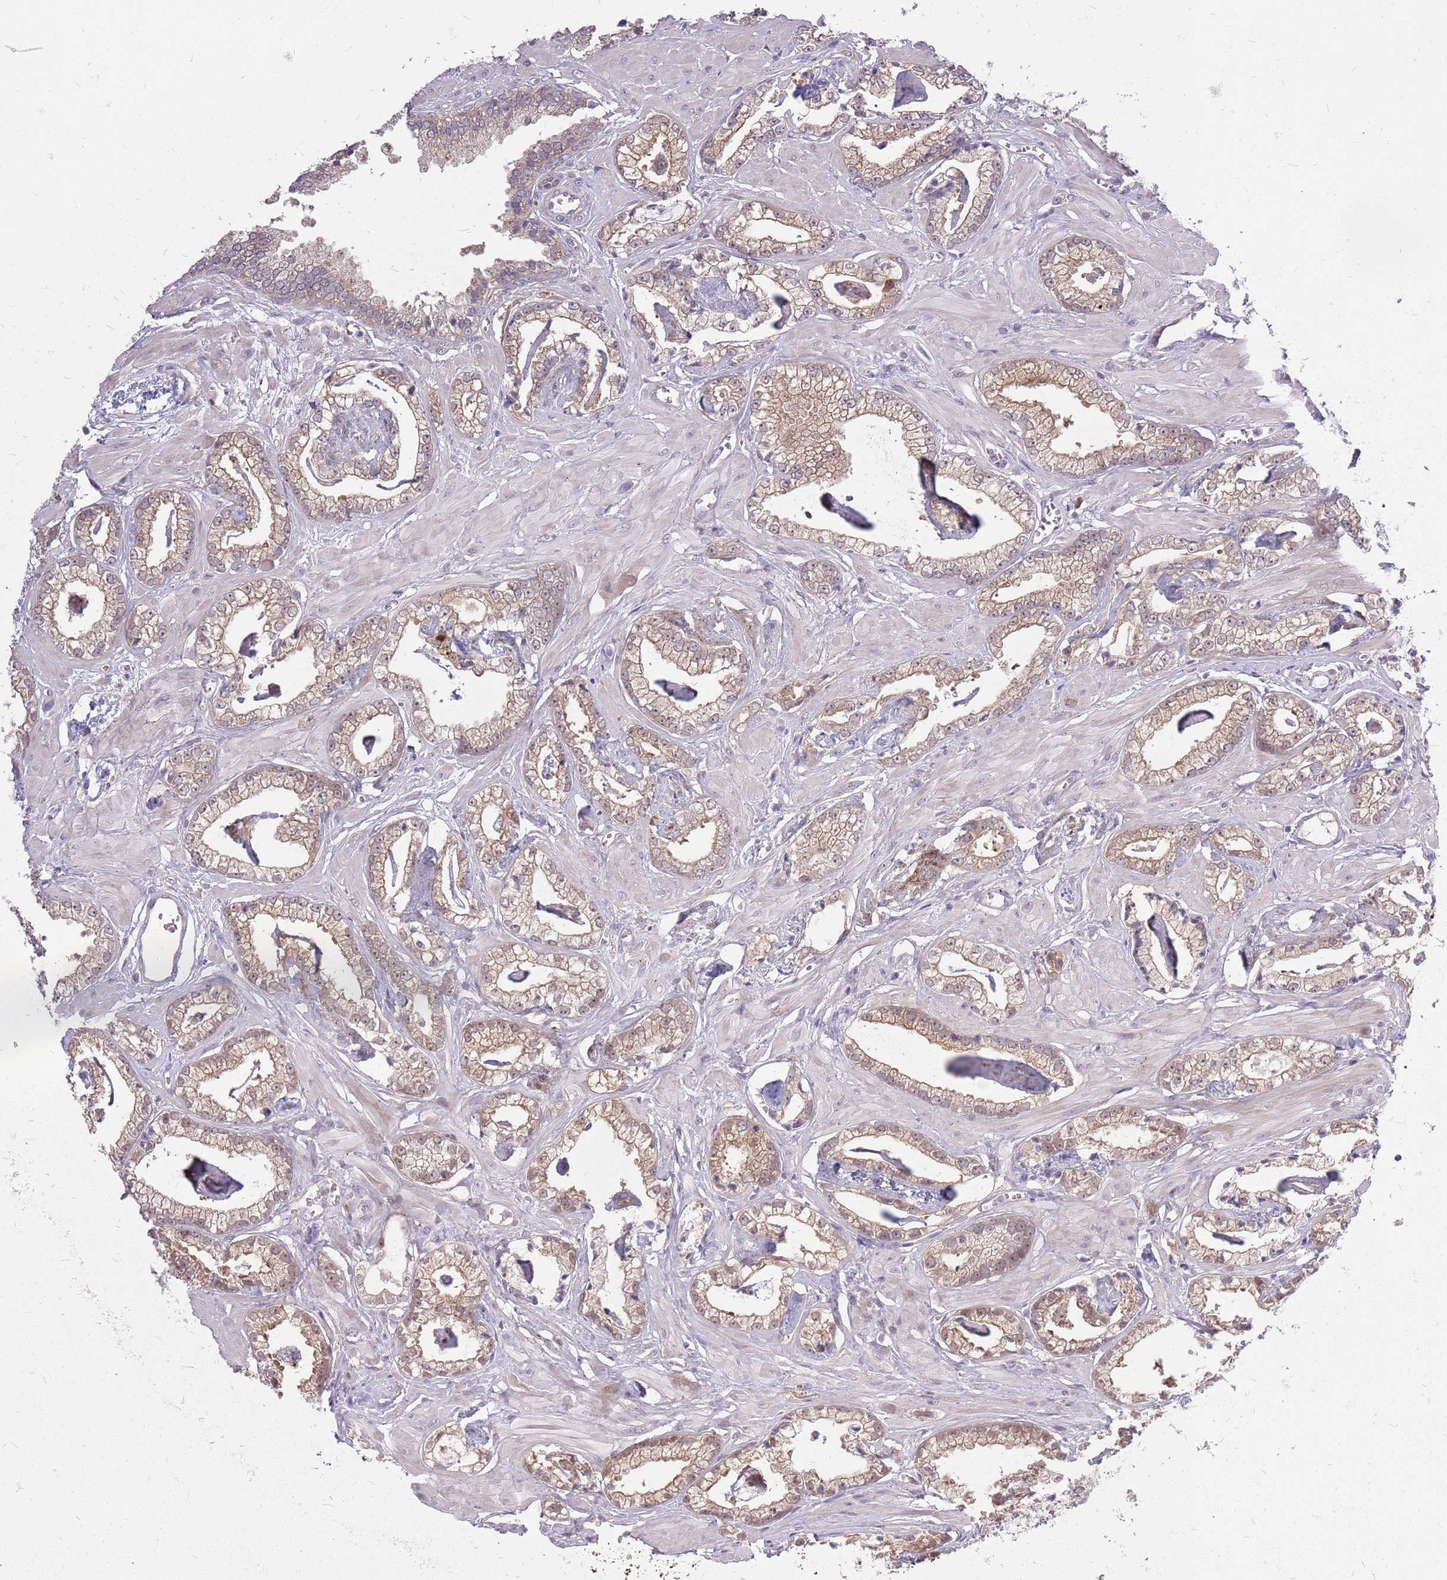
{"staining": {"intensity": "weak", "quantity": ">75%", "location": "cytoplasmic/membranous,nuclear"}, "tissue": "prostate cancer", "cell_type": "Tumor cells", "image_type": "cancer", "snomed": [{"axis": "morphology", "description": "Adenocarcinoma, Low grade"}, {"axis": "topography", "description": "Prostate"}], "caption": "Immunohistochemical staining of low-grade adenocarcinoma (prostate) shows weak cytoplasmic/membranous and nuclear protein expression in approximately >75% of tumor cells.", "gene": "PPP1R27", "patient": {"sex": "male", "age": 60}}